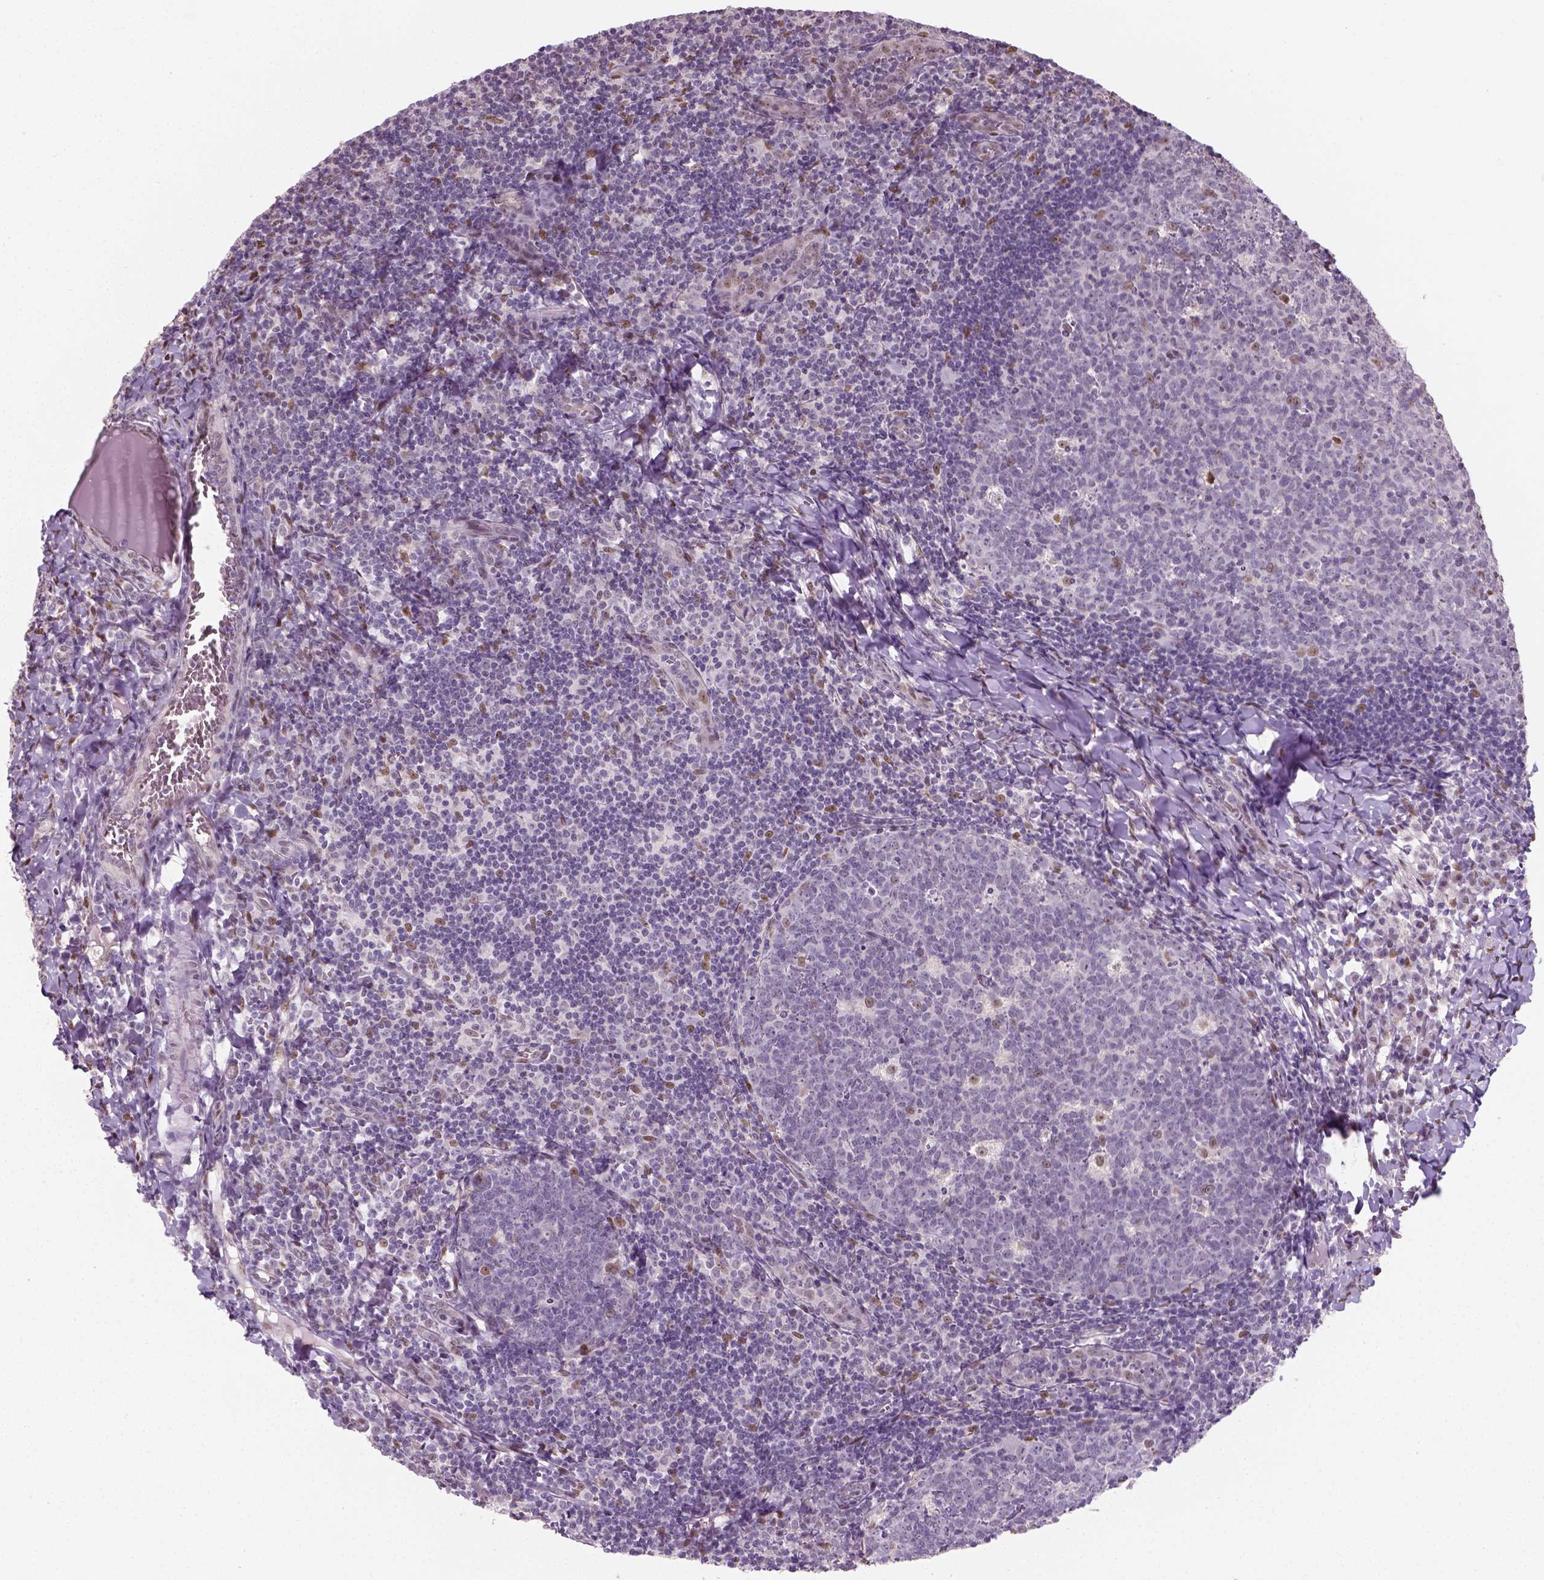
{"staining": {"intensity": "moderate", "quantity": "<25%", "location": "nuclear"}, "tissue": "lymph node", "cell_type": "Germinal center cells", "image_type": "normal", "snomed": [{"axis": "morphology", "description": "Normal tissue, NOS"}, {"axis": "topography", "description": "Lymph node"}], "caption": "Immunohistochemical staining of normal lymph node exhibits moderate nuclear protein positivity in about <25% of germinal center cells.", "gene": "C1orf112", "patient": {"sex": "female", "age": 21}}